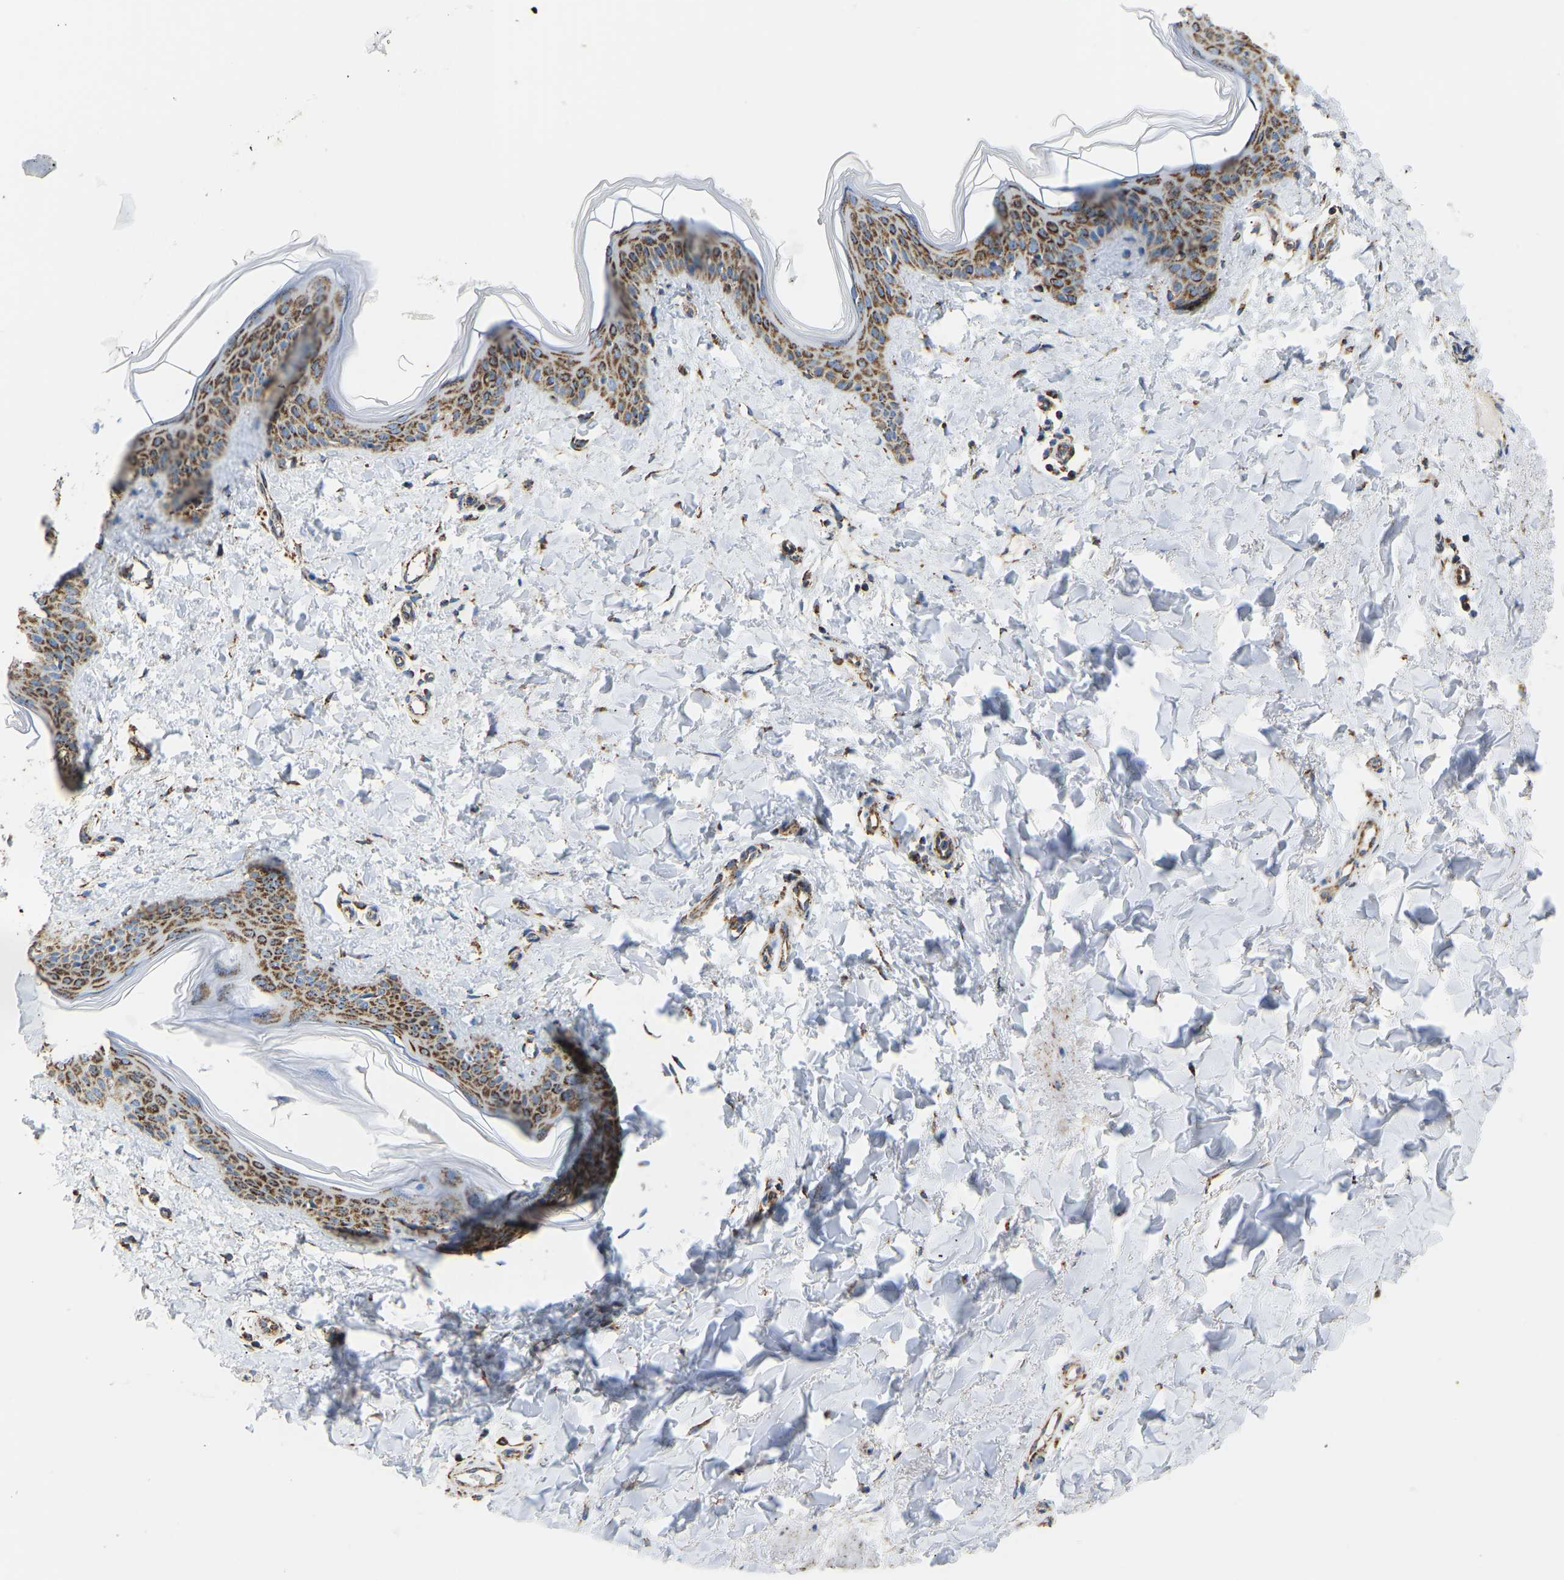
{"staining": {"intensity": "moderate", "quantity": ">75%", "location": "cytoplasmic/membranous"}, "tissue": "skin", "cell_type": "Fibroblasts", "image_type": "normal", "snomed": [{"axis": "morphology", "description": "Normal tissue, NOS"}, {"axis": "topography", "description": "Skin"}], "caption": "High-power microscopy captured an immunohistochemistry micrograph of normal skin, revealing moderate cytoplasmic/membranous positivity in about >75% of fibroblasts.", "gene": "IRX6", "patient": {"sex": "female", "age": 17}}